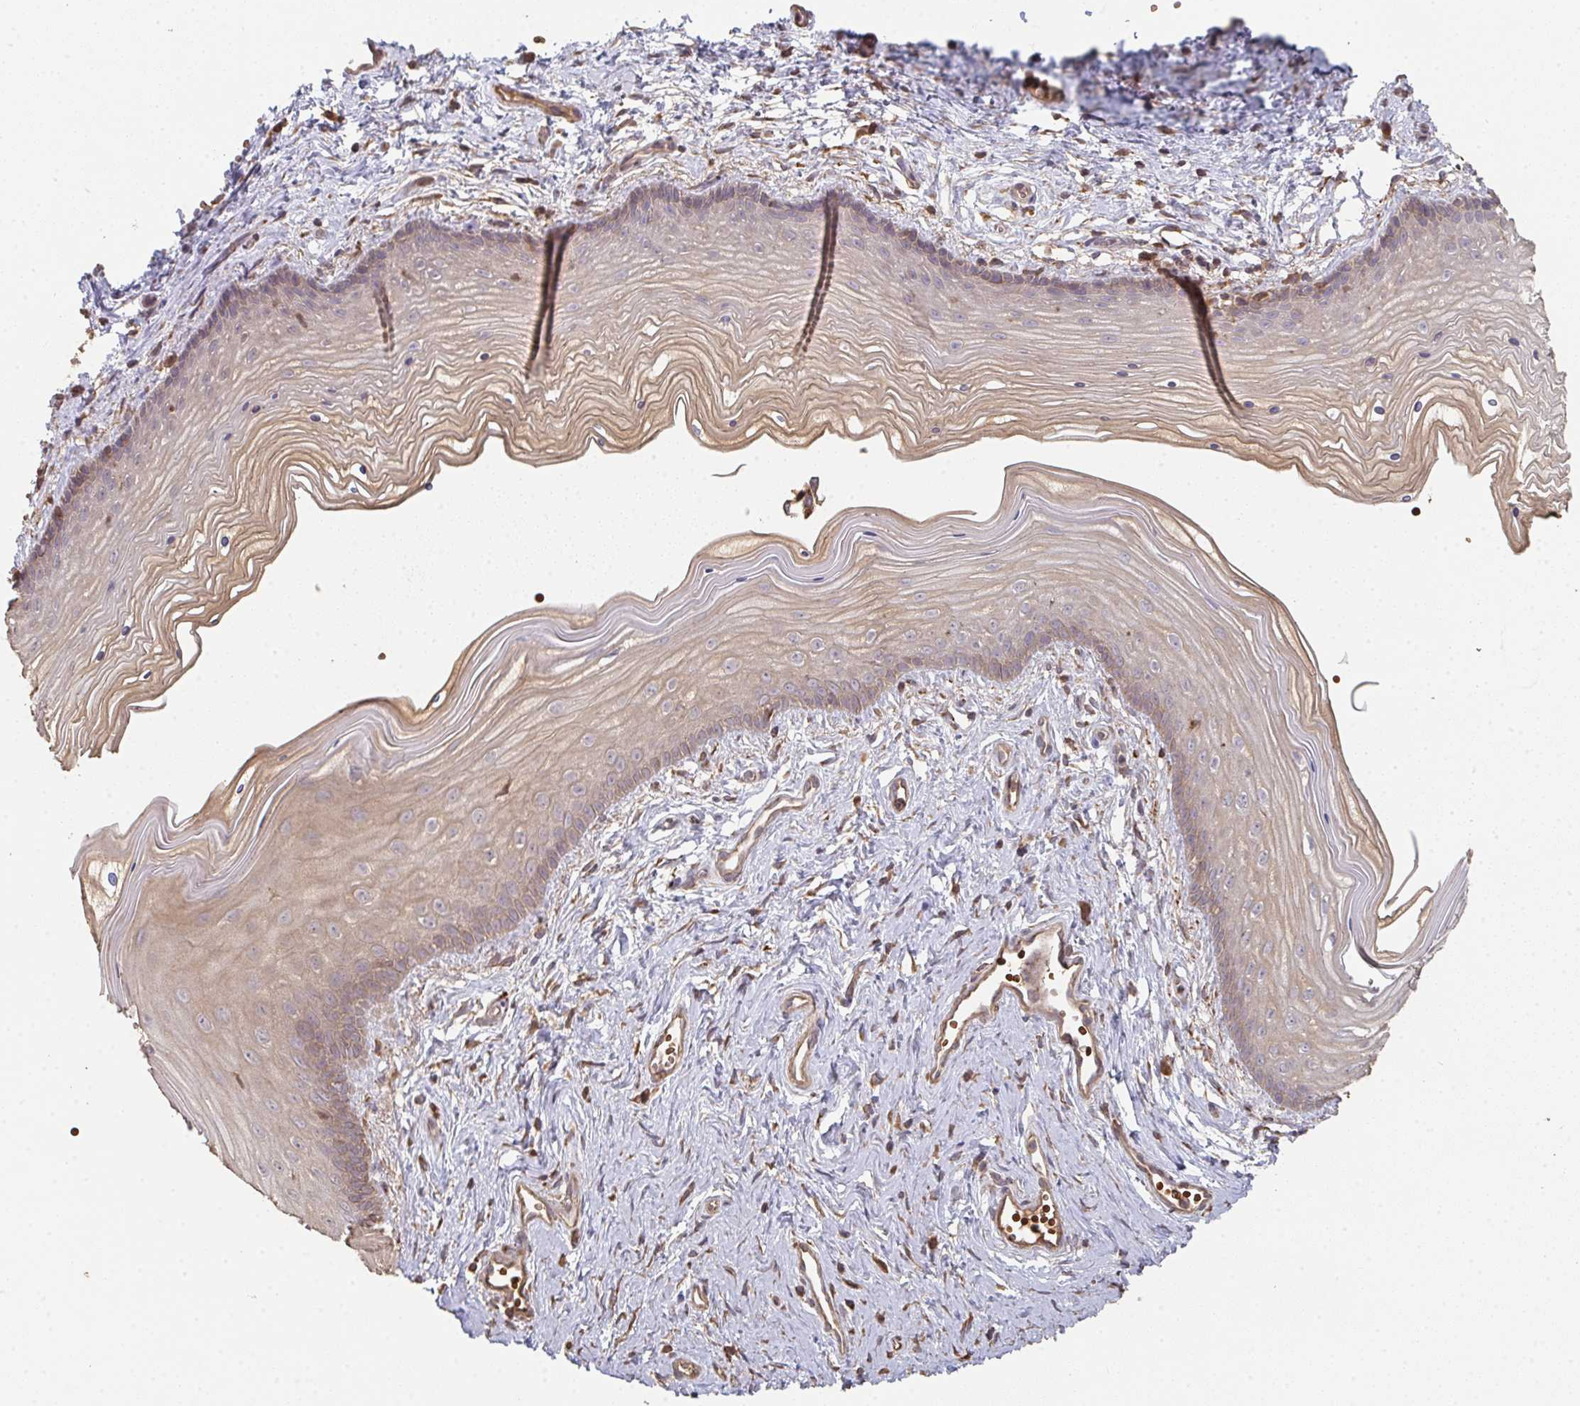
{"staining": {"intensity": "moderate", "quantity": "25%-75%", "location": "cytoplasmic/membranous"}, "tissue": "vagina", "cell_type": "Squamous epithelial cells", "image_type": "normal", "snomed": [{"axis": "morphology", "description": "Normal tissue, NOS"}, {"axis": "topography", "description": "Vagina"}], "caption": "High-magnification brightfield microscopy of unremarkable vagina stained with DAB (brown) and counterstained with hematoxylin (blue). squamous epithelial cells exhibit moderate cytoplasmic/membranous expression is seen in about25%-75% of cells.", "gene": "POLG", "patient": {"sex": "female", "age": 38}}